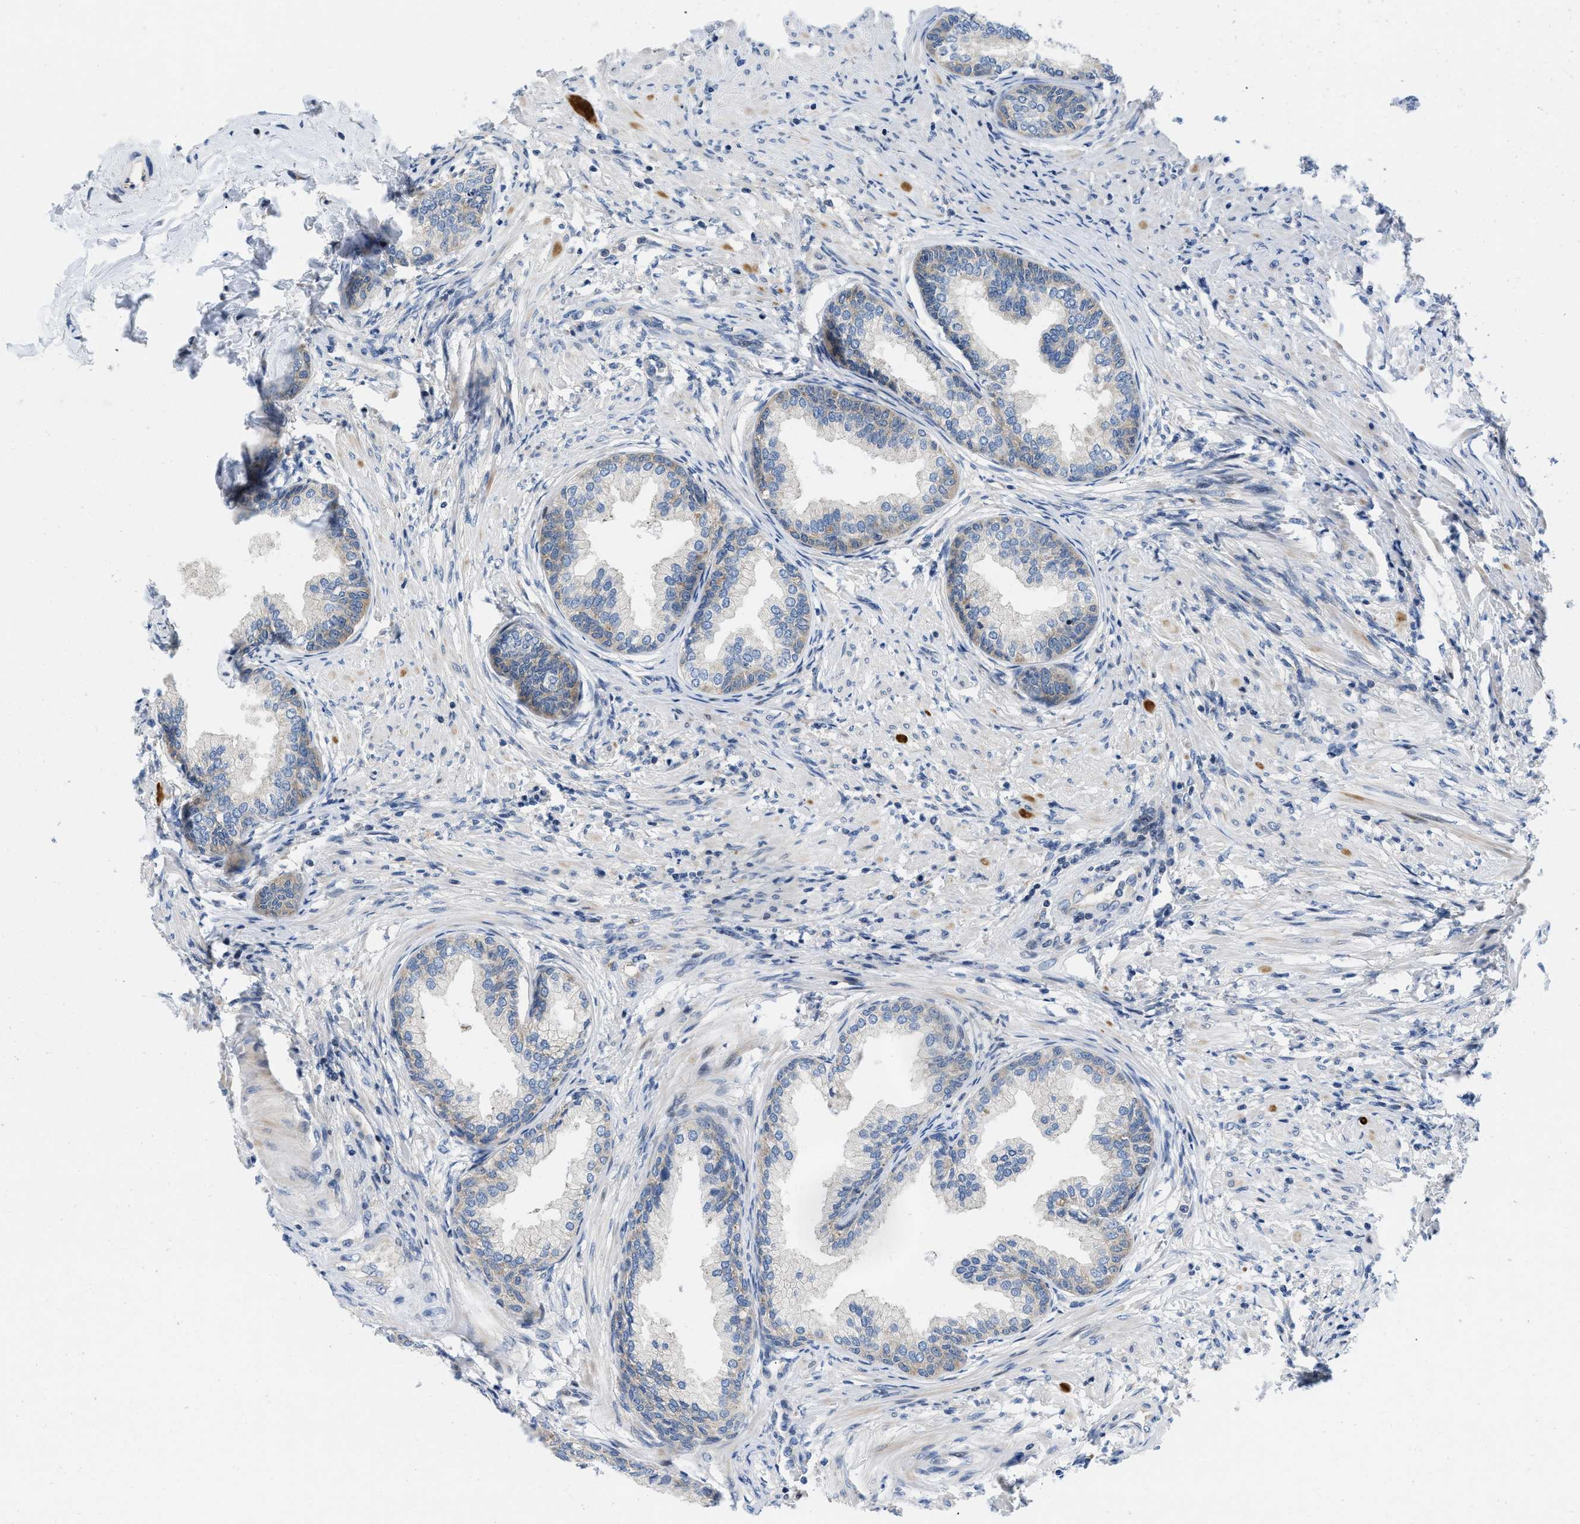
{"staining": {"intensity": "negative", "quantity": "none", "location": "none"}, "tissue": "prostate", "cell_type": "Glandular cells", "image_type": "normal", "snomed": [{"axis": "morphology", "description": "Normal tissue, NOS"}, {"axis": "topography", "description": "Prostate"}], "caption": "Immunohistochemistry histopathology image of benign human prostate stained for a protein (brown), which reveals no expression in glandular cells. (DAB IHC with hematoxylin counter stain).", "gene": "IKBKE", "patient": {"sex": "male", "age": 76}}